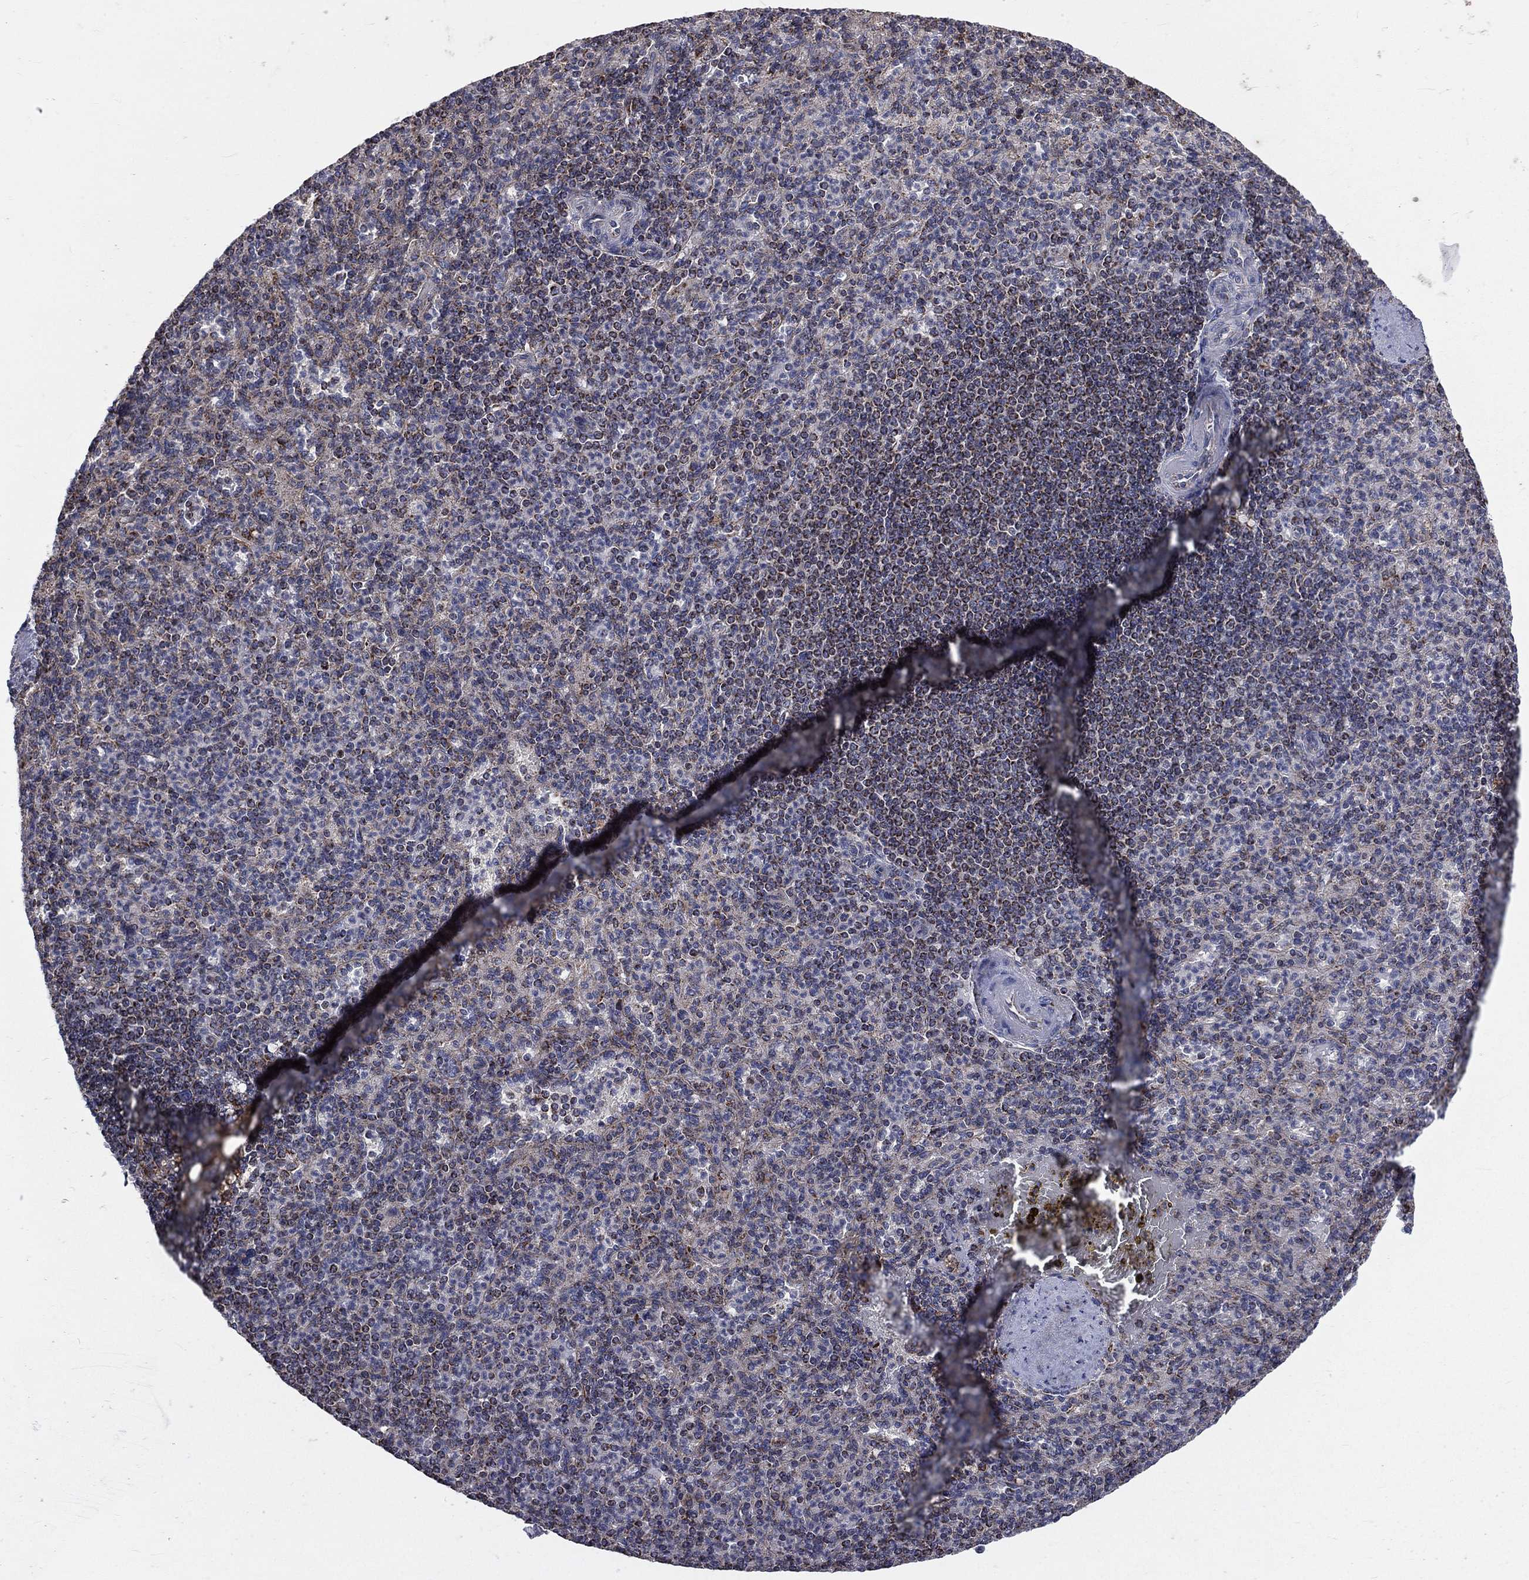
{"staining": {"intensity": "moderate", "quantity": "<25%", "location": "cytoplasmic/membranous"}, "tissue": "spleen", "cell_type": "Cells in red pulp", "image_type": "normal", "snomed": [{"axis": "morphology", "description": "Normal tissue, NOS"}, {"axis": "topography", "description": "Spleen"}], "caption": "Human spleen stained for a protein (brown) displays moderate cytoplasmic/membranous positive staining in approximately <25% of cells in red pulp.", "gene": "GPD1", "patient": {"sex": "female", "age": 74}}